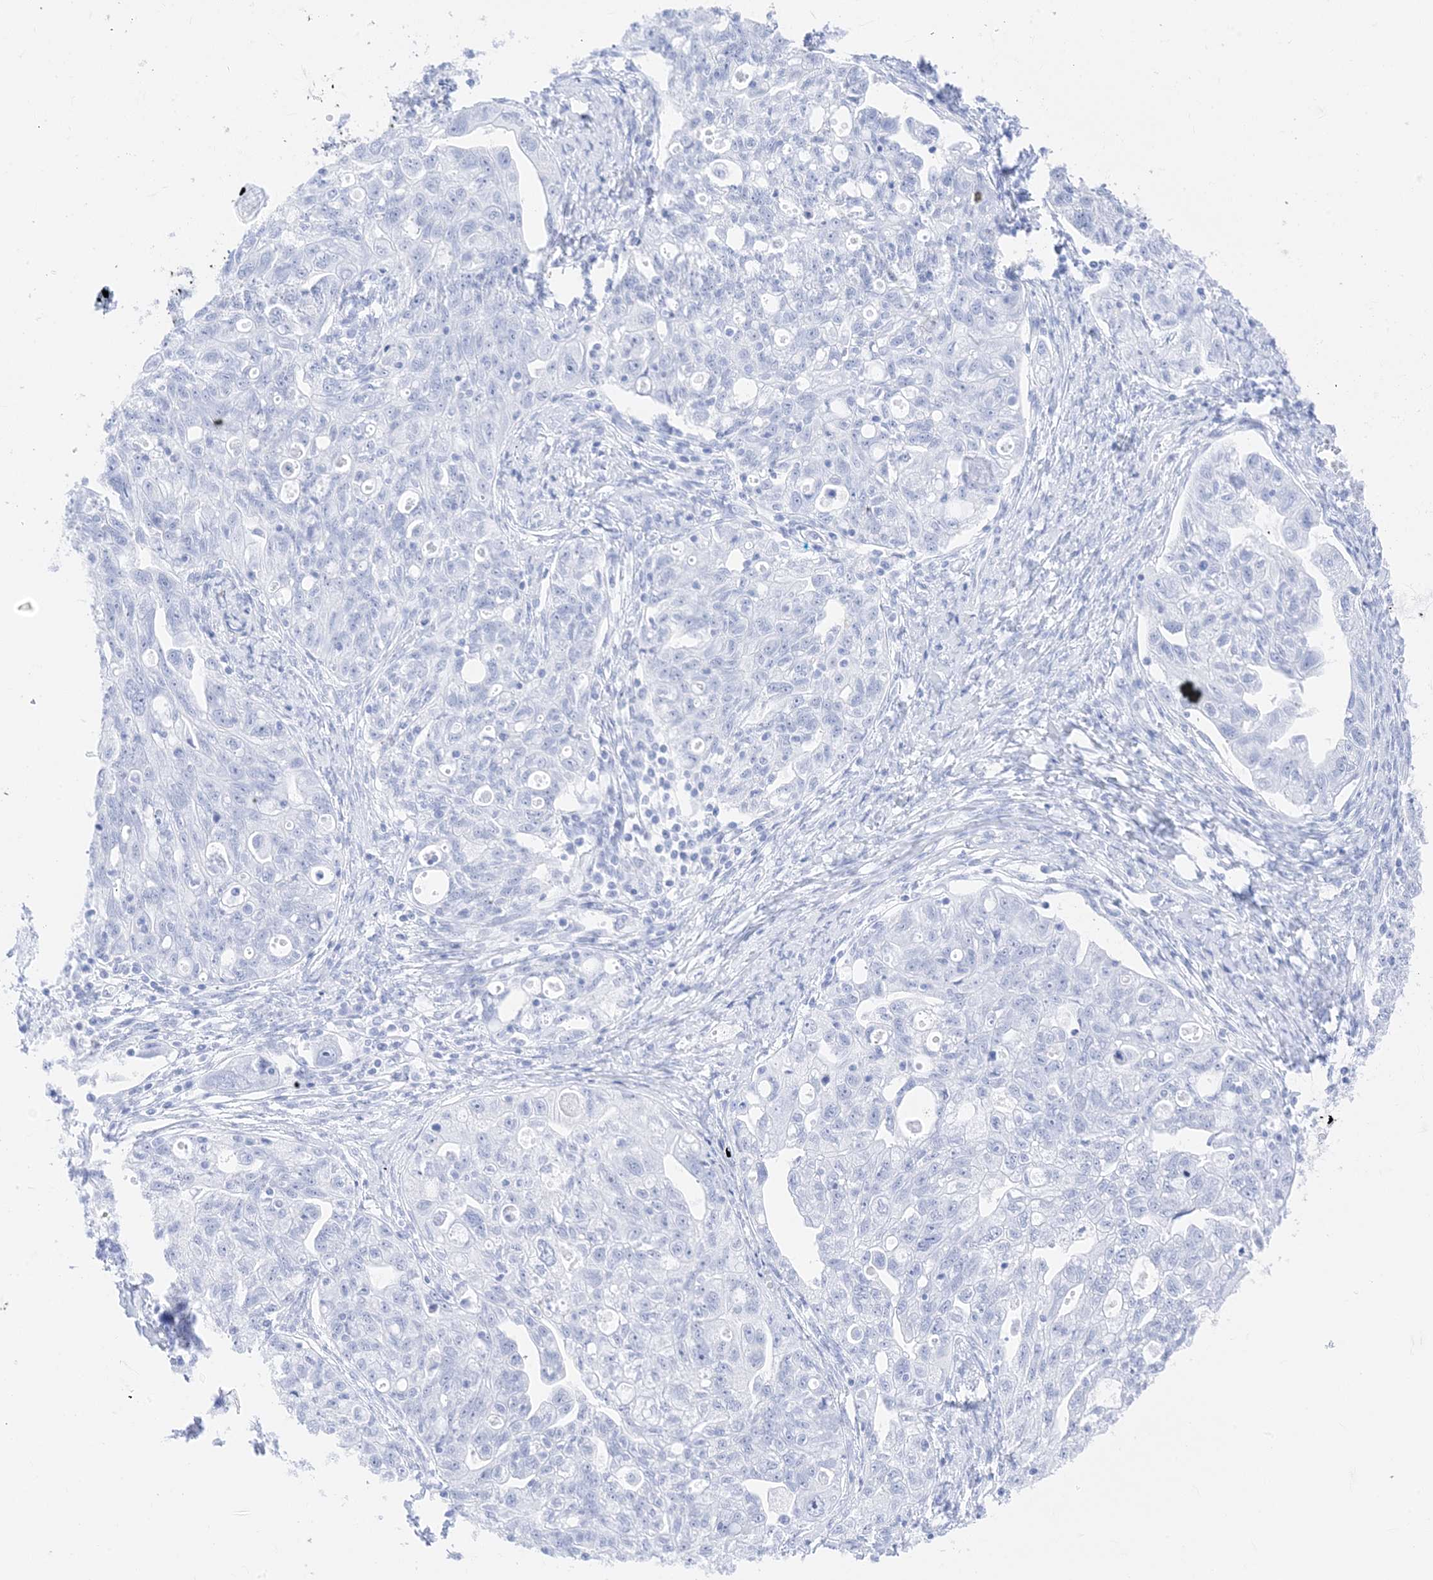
{"staining": {"intensity": "negative", "quantity": "none", "location": "none"}, "tissue": "ovarian cancer", "cell_type": "Tumor cells", "image_type": "cancer", "snomed": [{"axis": "morphology", "description": "Carcinoma, NOS"}, {"axis": "morphology", "description": "Cystadenocarcinoma, serous, NOS"}, {"axis": "topography", "description": "Ovary"}], "caption": "Image shows no protein staining in tumor cells of ovarian cancer (serous cystadenocarcinoma) tissue.", "gene": "MUC17", "patient": {"sex": "female", "age": 69}}